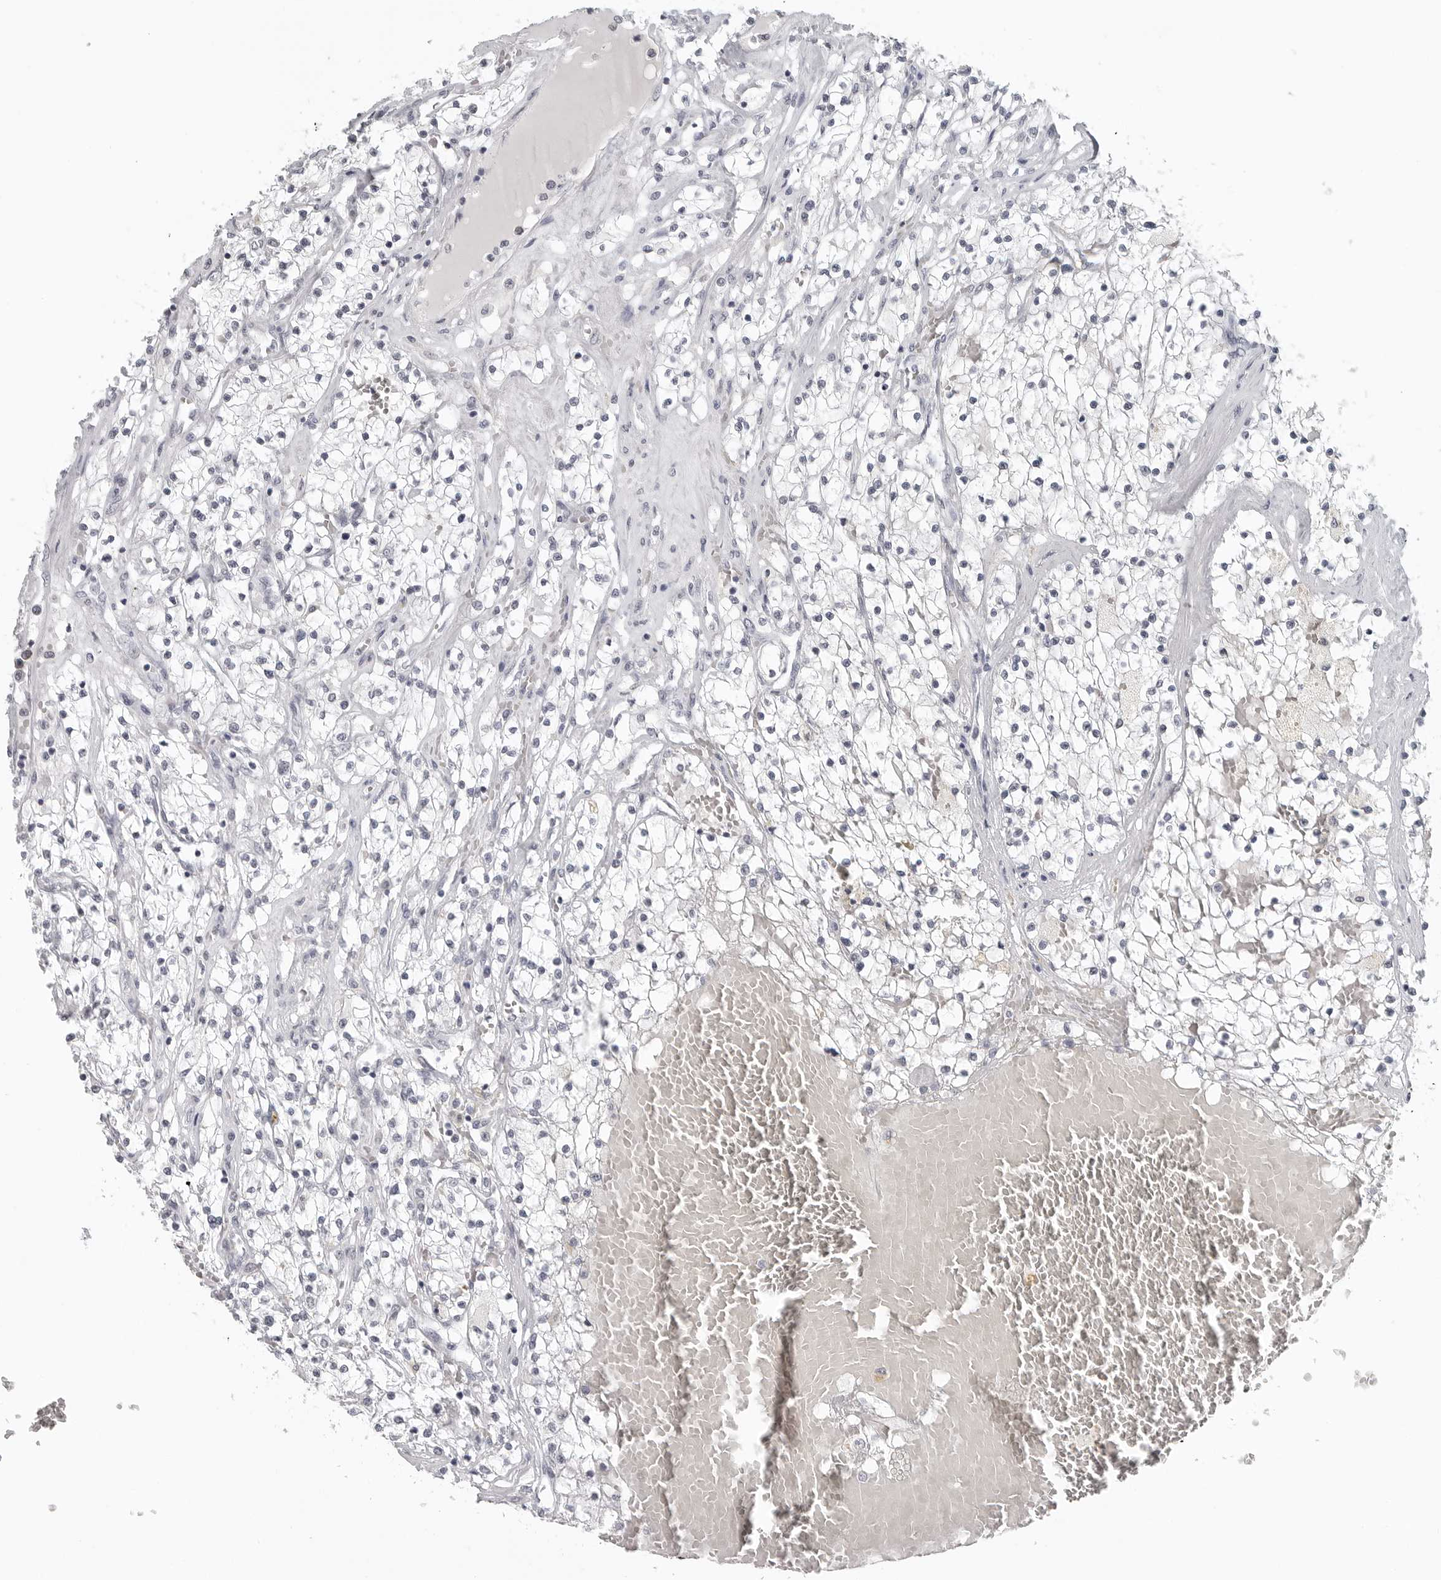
{"staining": {"intensity": "negative", "quantity": "none", "location": "none"}, "tissue": "renal cancer", "cell_type": "Tumor cells", "image_type": "cancer", "snomed": [{"axis": "morphology", "description": "Normal tissue, NOS"}, {"axis": "morphology", "description": "Adenocarcinoma, NOS"}, {"axis": "topography", "description": "Kidney"}], "caption": "IHC histopathology image of neoplastic tissue: renal adenocarcinoma stained with DAB (3,3'-diaminobenzidine) exhibits no significant protein expression in tumor cells.", "gene": "BPIFA1", "patient": {"sex": "male", "age": 68}}